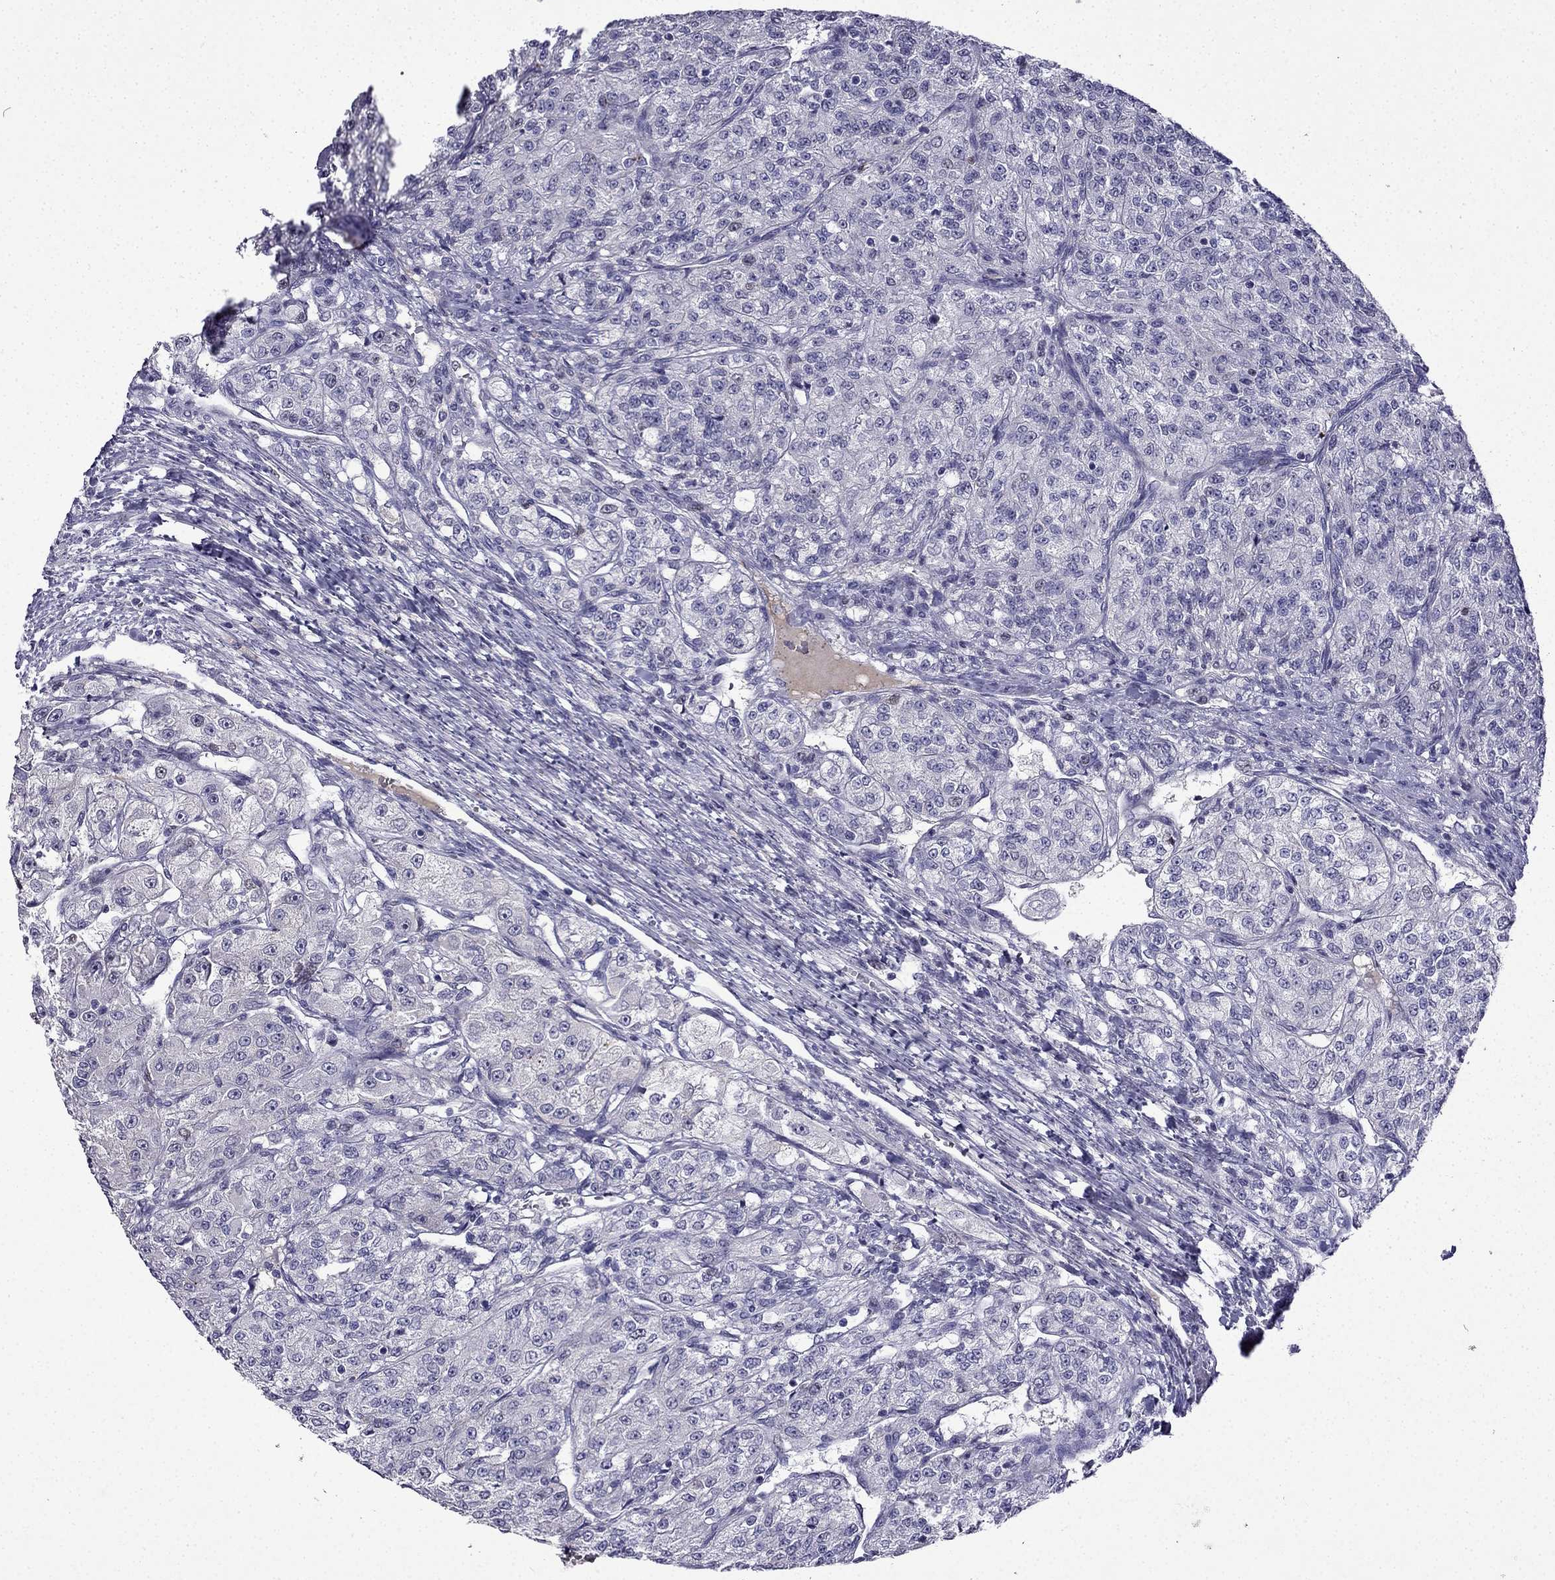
{"staining": {"intensity": "negative", "quantity": "none", "location": "none"}, "tissue": "renal cancer", "cell_type": "Tumor cells", "image_type": "cancer", "snomed": [{"axis": "morphology", "description": "Adenocarcinoma, NOS"}, {"axis": "topography", "description": "Kidney"}], "caption": "Tumor cells are negative for protein expression in human renal cancer.", "gene": "UHRF1", "patient": {"sex": "female", "age": 63}}